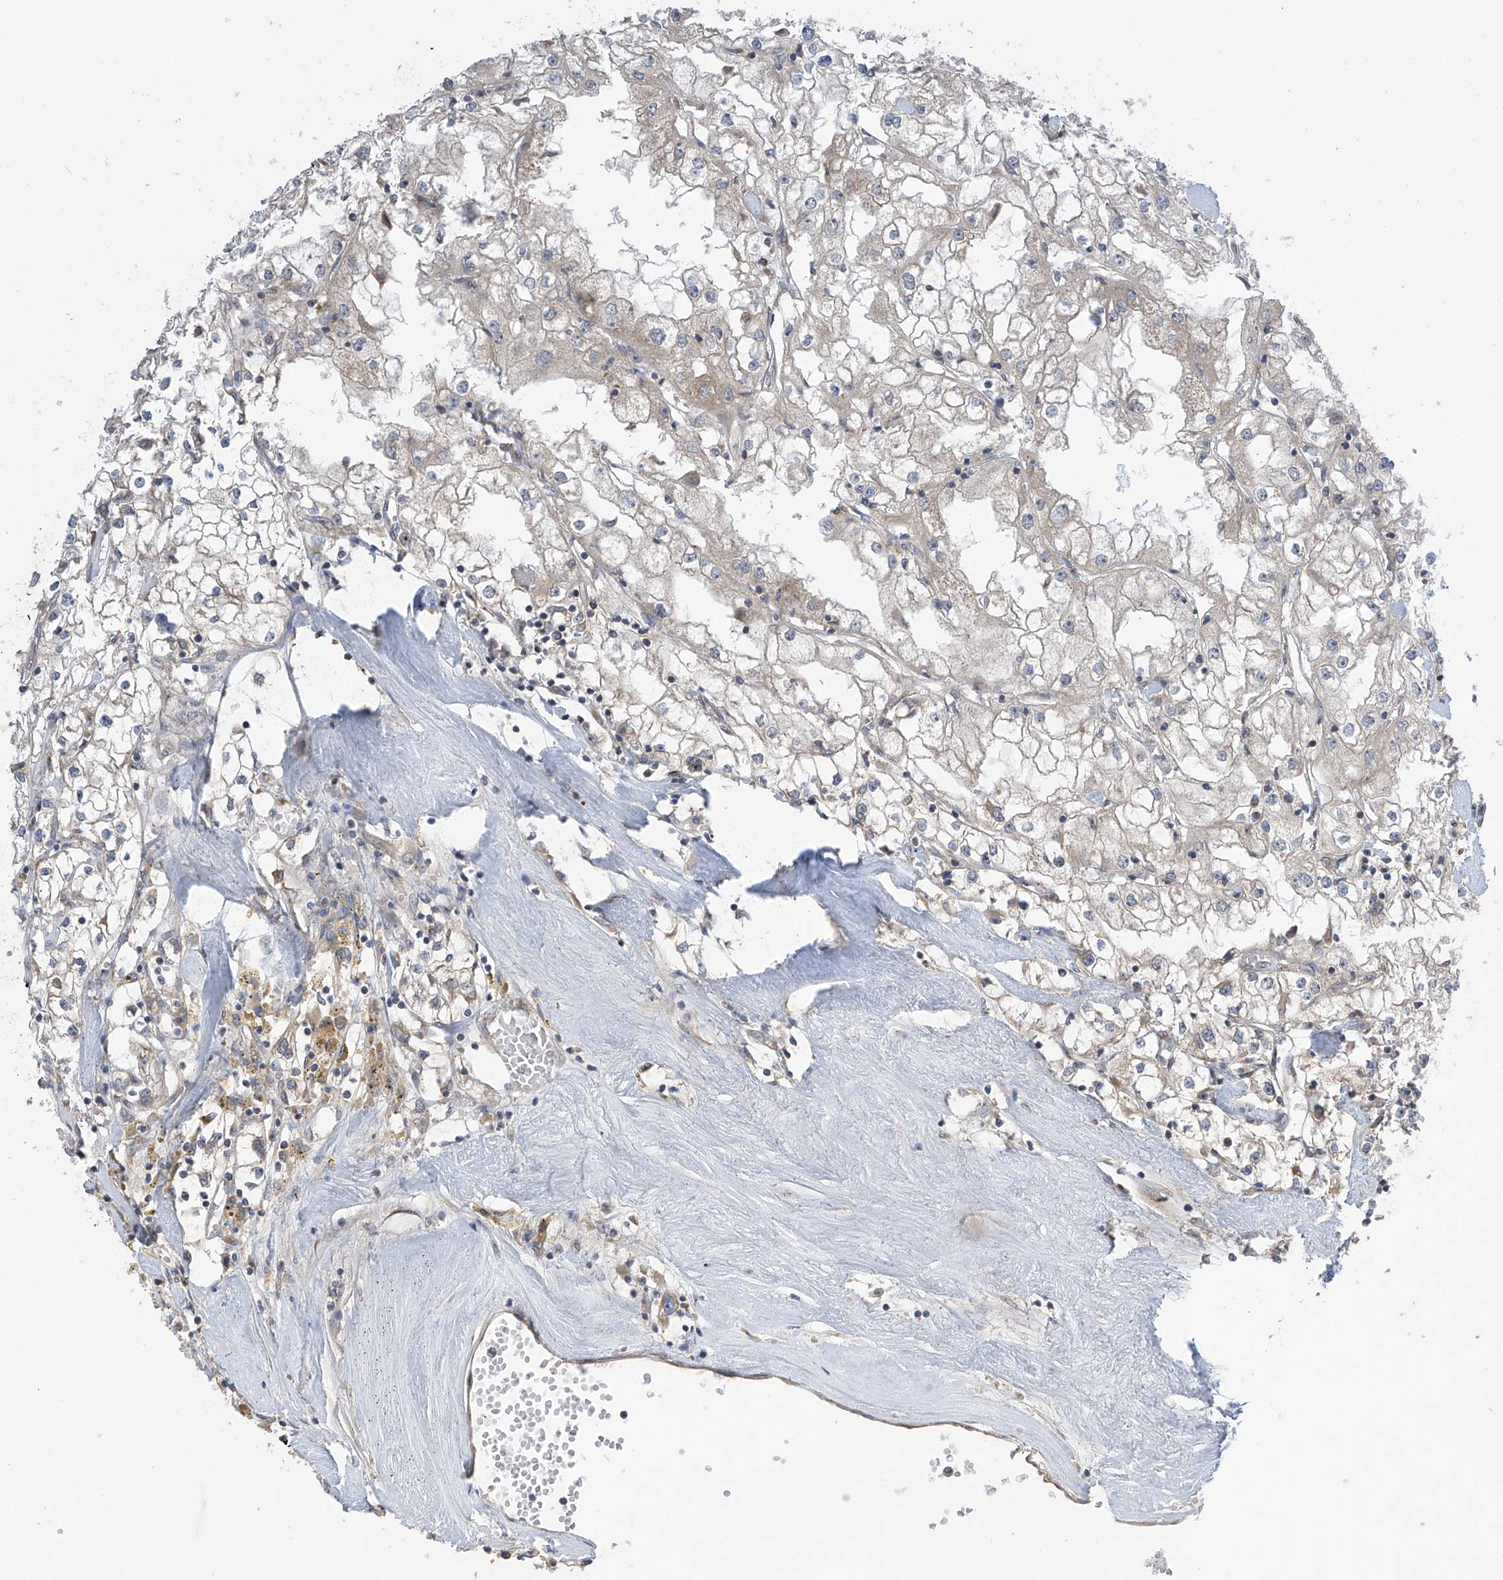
{"staining": {"intensity": "negative", "quantity": "none", "location": "none"}, "tissue": "renal cancer", "cell_type": "Tumor cells", "image_type": "cancer", "snomed": [{"axis": "morphology", "description": "Adenocarcinoma, NOS"}, {"axis": "topography", "description": "Kidney"}], "caption": "Human renal cancer (adenocarcinoma) stained for a protein using IHC reveals no expression in tumor cells.", "gene": "PNPT1", "patient": {"sex": "male", "age": 56}}